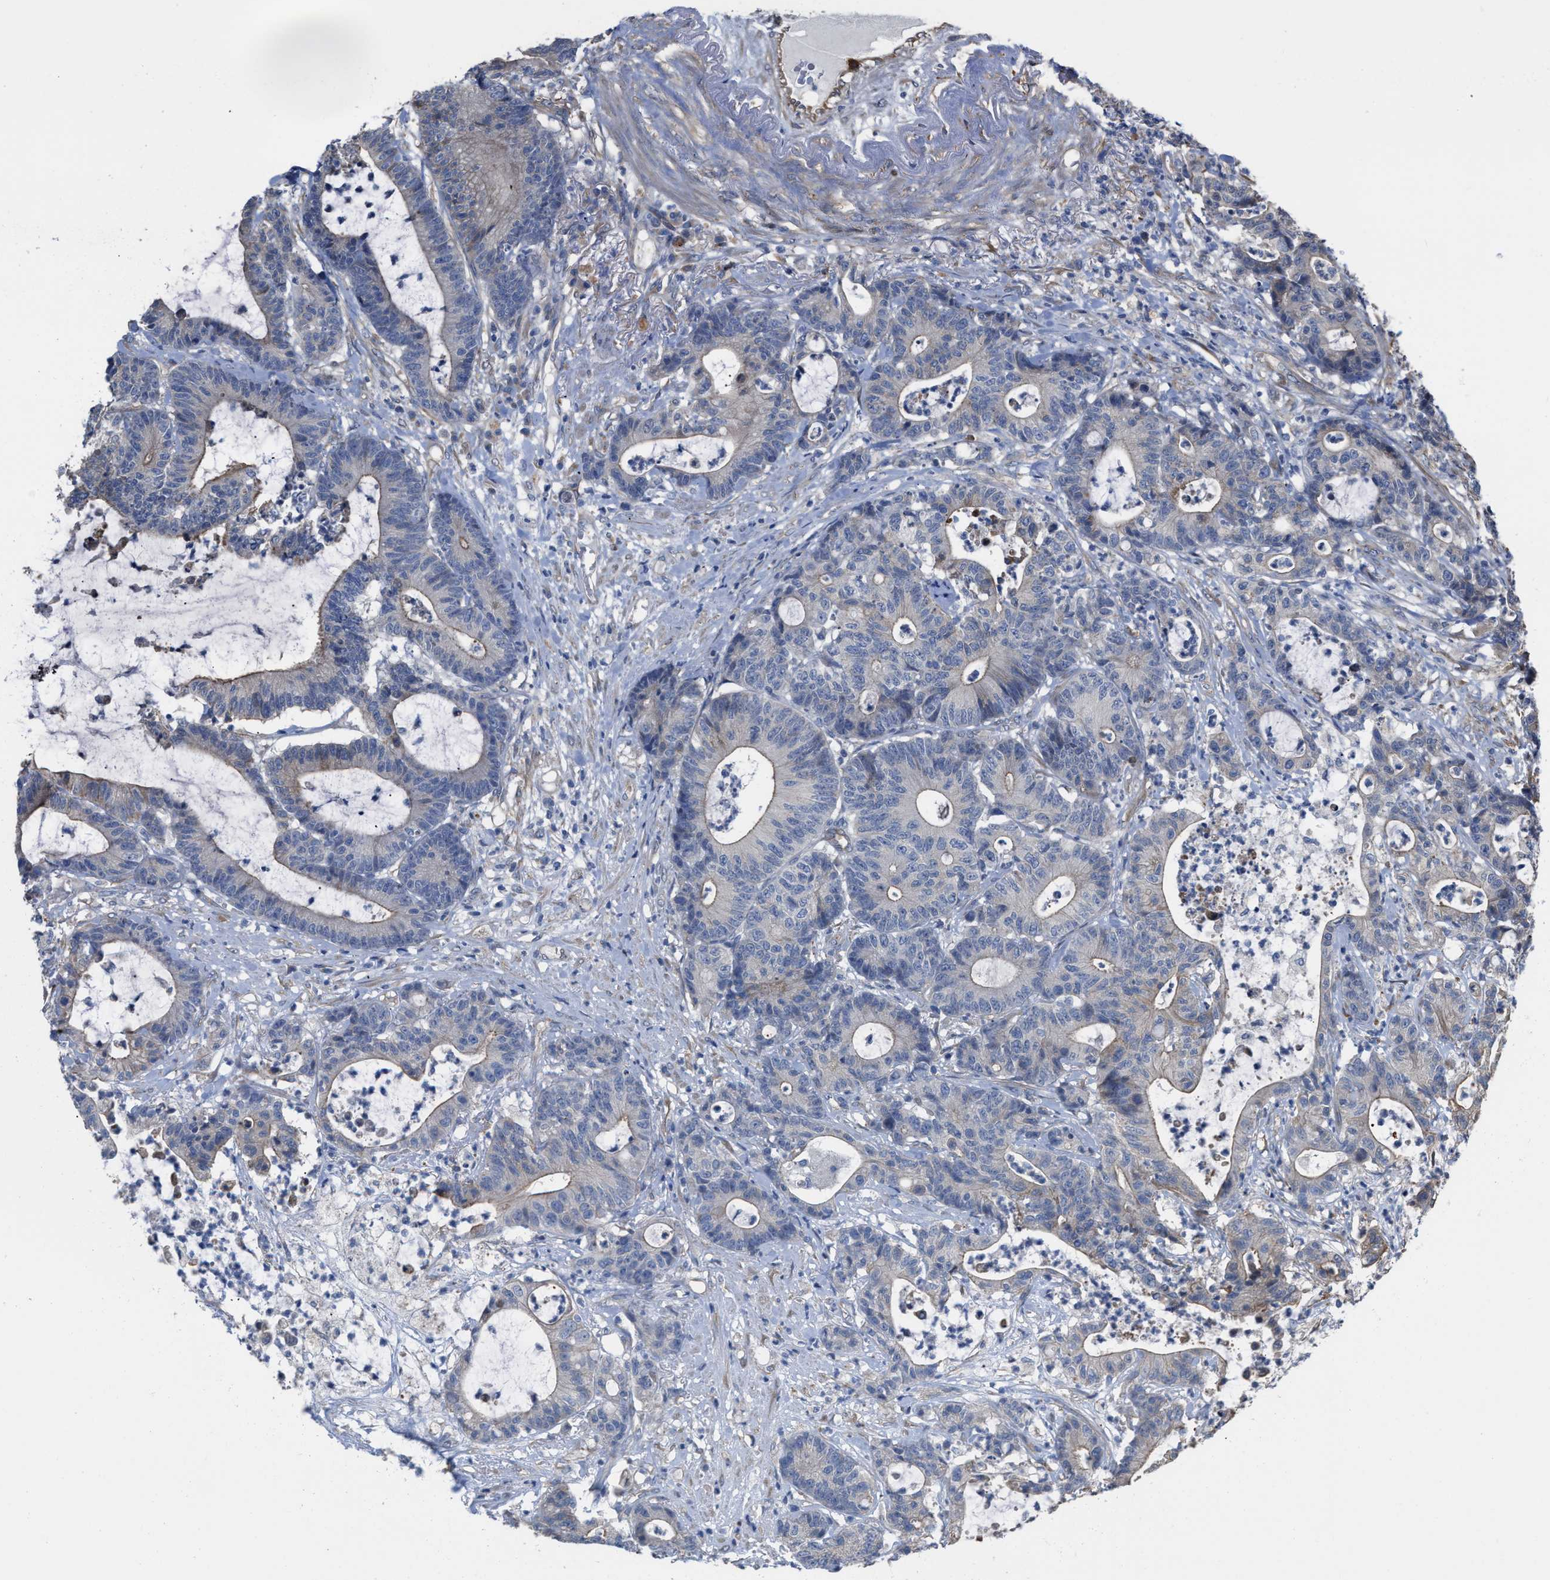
{"staining": {"intensity": "weak", "quantity": "<25%", "location": "cytoplasmic/membranous"}, "tissue": "colorectal cancer", "cell_type": "Tumor cells", "image_type": "cancer", "snomed": [{"axis": "morphology", "description": "Adenocarcinoma, NOS"}, {"axis": "topography", "description": "Colon"}], "caption": "IHC of adenocarcinoma (colorectal) reveals no positivity in tumor cells. The staining is performed using DAB brown chromogen with nuclei counter-stained in using hematoxylin.", "gene": "SLC4A11", "patient": {"sex": "female", "age": 84}}